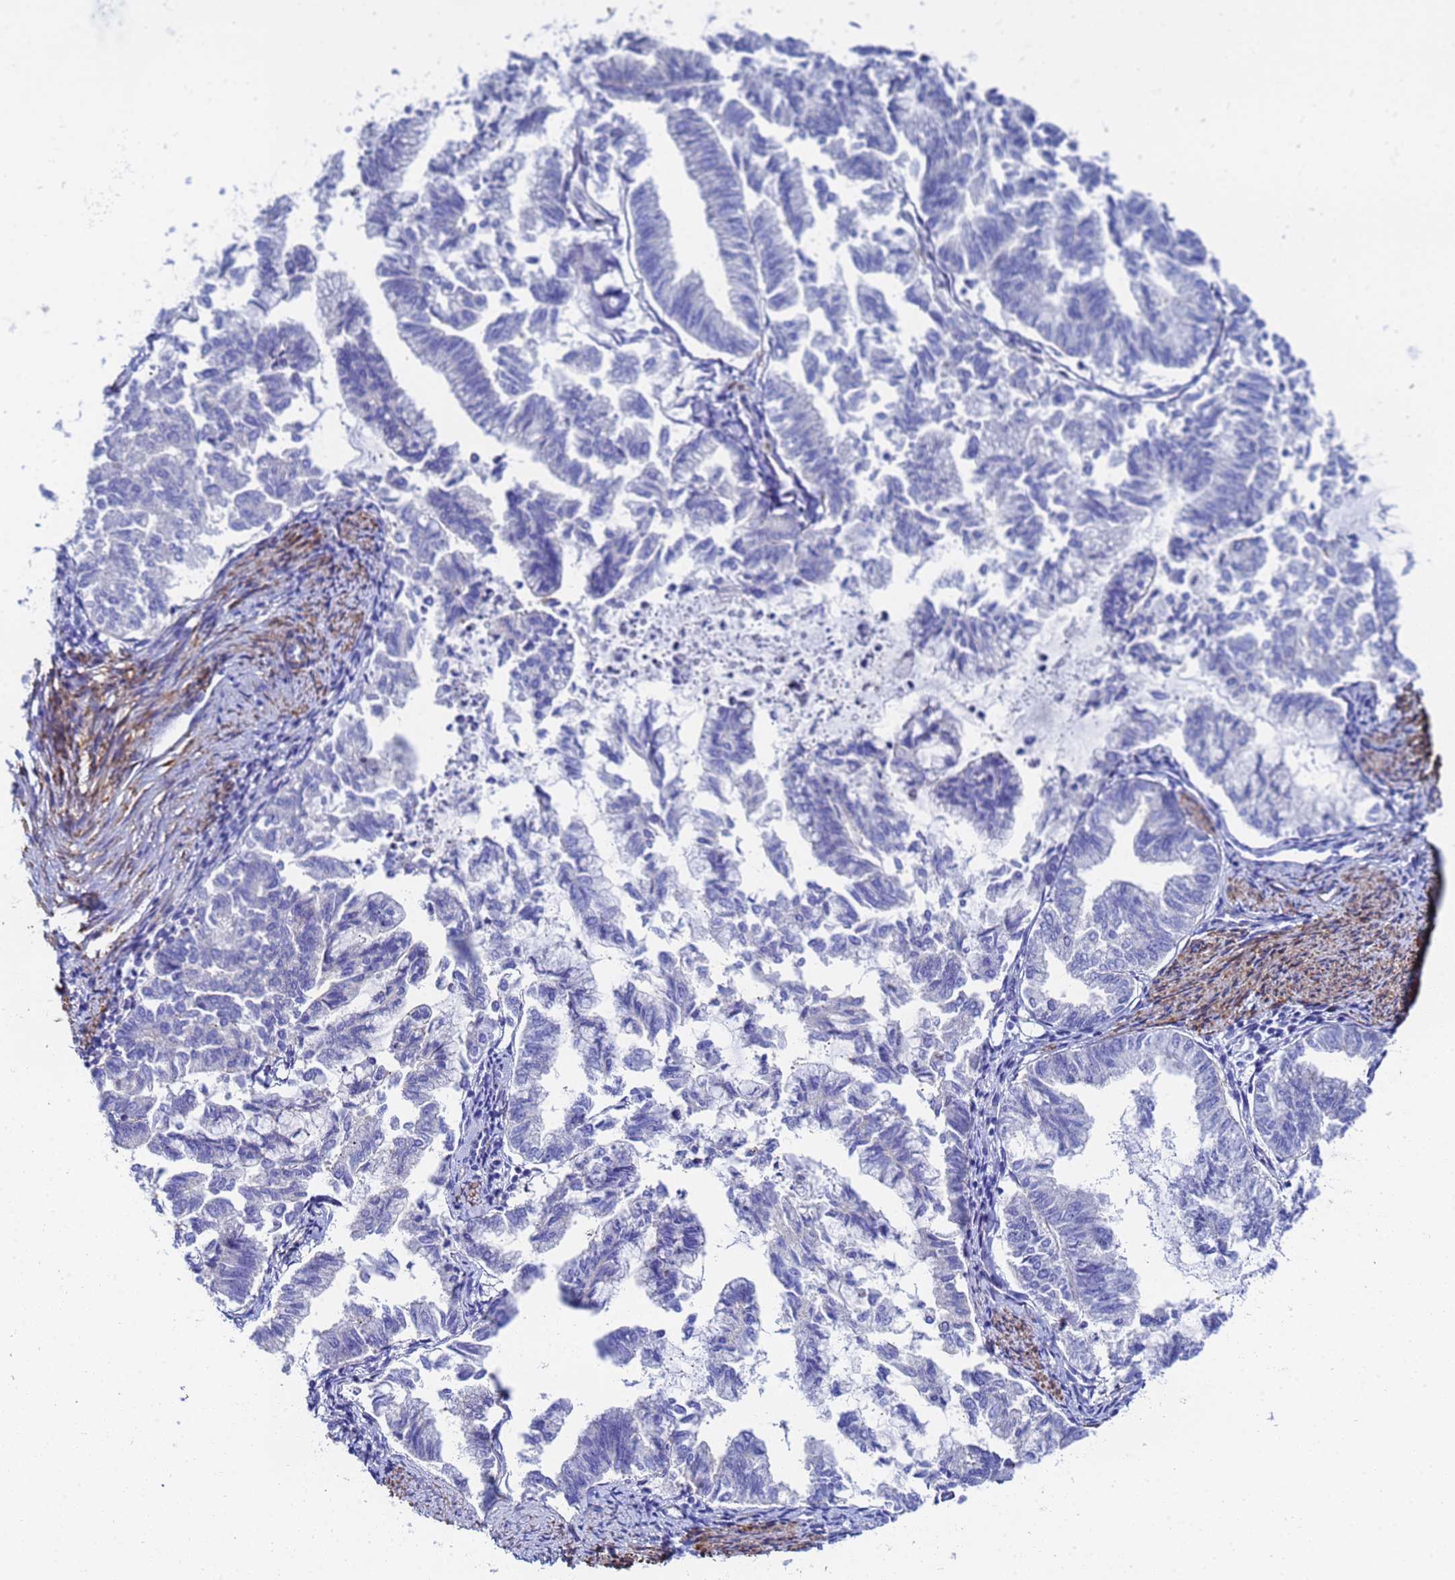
{"staining": {"intensity": "negative", "quantity": "none", "location": "none"}, "tissue": "endometrial cancer", "cell_type": "Tumor cells", "image_type": "cancer", "snomed": [{"axis": "morphology", "description": "Adenocarcinoma, NOS"}, {"axis": "topography", "description": "Endometrium"}], "caption": "High power microscopy micrograph of an IHC micrograph of endometrial cancer, revealing no significant positivity in tumor cells. (Brightfield microscopy of DAB (3,3'-diaminobenzidine) immunohistochemistry (IHC) at high magnification).", "gene": "RAB39B", "patient": {"sex": "female", "age": 79}}